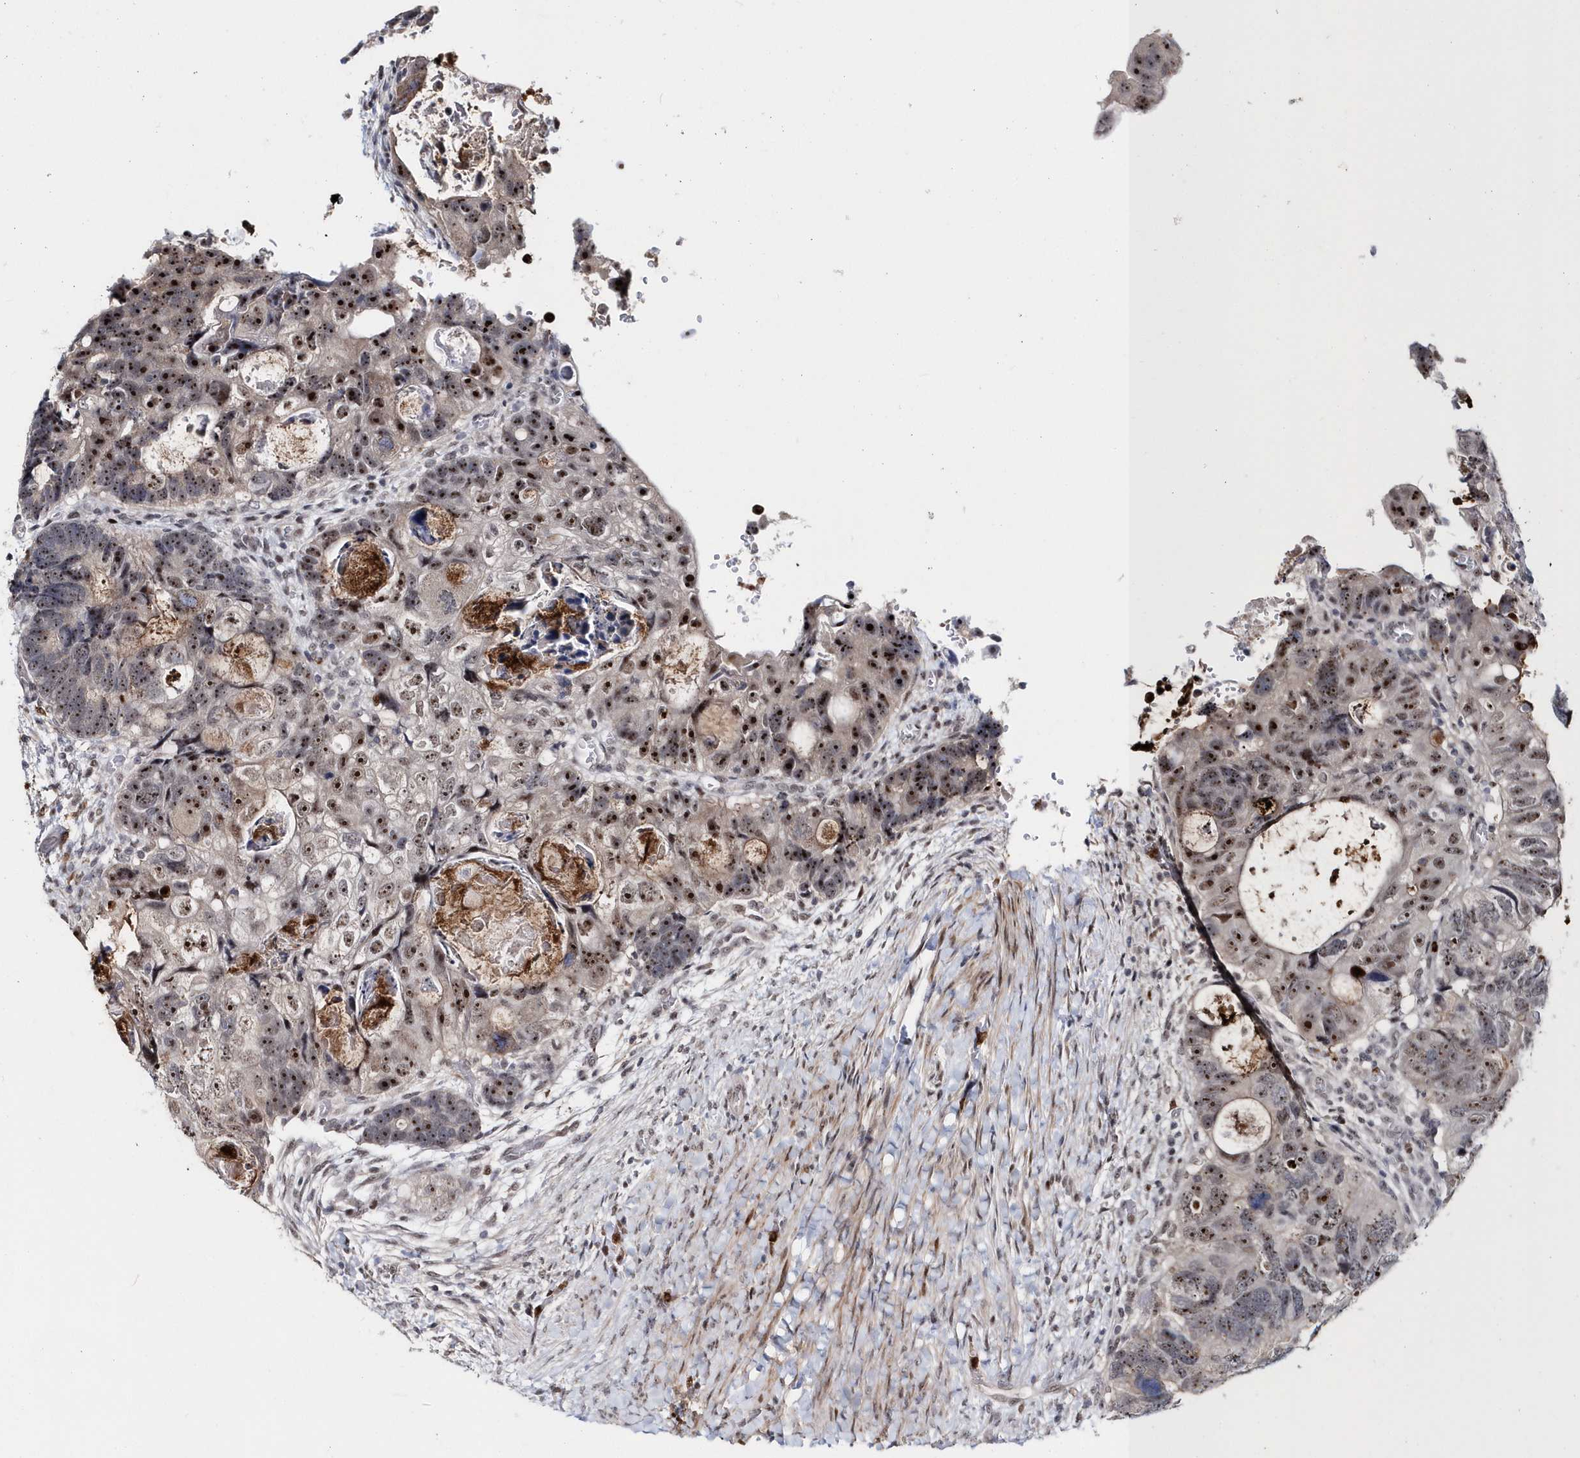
{"staining": {"intensity": "strong", "quantity": "25%-75%", "location": "nuclear"}, "tissue": "colorectal cancer", "cell_type": "Tumor cells", "image_type": "cancer", "snomed": [{"axis": "morphology", "description": "Adenocarcinoma, NOS"}, {"axis": "topography", "description": "Rectum"}], "caption": "Adenocarcinoma (colorectal) tissue reveals strong nuclear positivity in approximately 25%-75% of tumor cells (Stains: DAB in brown, nuclei in blue, Microscopy: brightfield microscopy at high magnification).", "gene": "ASCL4", "patient": {"sex": "male", "age": 59}}